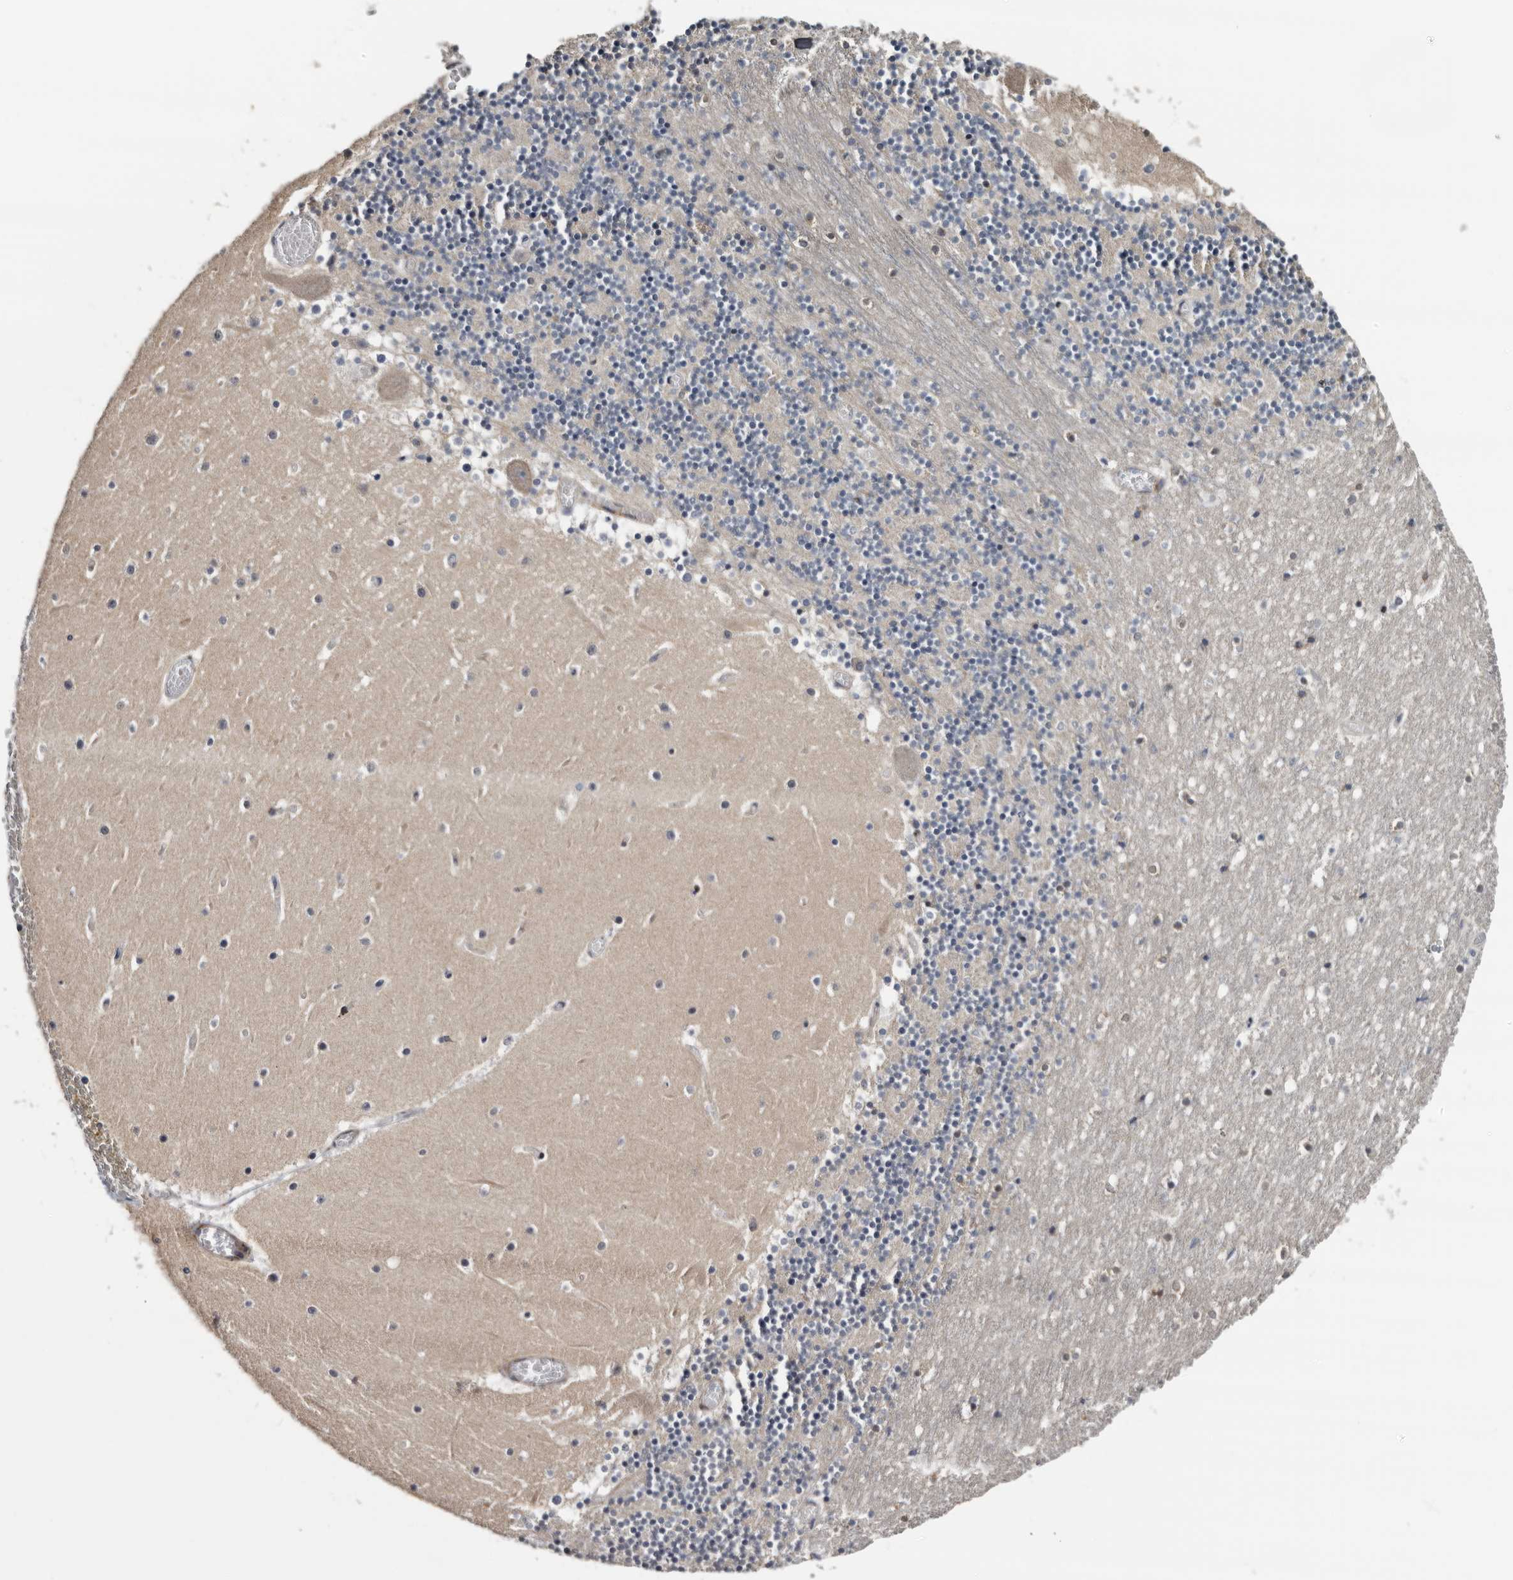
{"staining": {"intensity": "weak", "quantity": "<25%", "location": "cytoplasmic/membranous"}, "tissue": "cerebellum", "cell_type": "Cells in granular layer", "image_type": "normal", "snomed": [{"axis": "morphology", "description": "Normal tissue, NOS"}, {"axis": "topography", "description": "Cerebellum"}], "caption": "This histopathology image is of unremarkable cerebellum stained with immunohistochemistry (IHC) to label a protein in brown with the nuclei are counter-stained blue. There is no expression in cells in granular layer. (Immunohistochemistry, brightfield microscopy, high magnification).", "gene": "ARMCX2", "patient": {"sex": "female", "age": 28}}